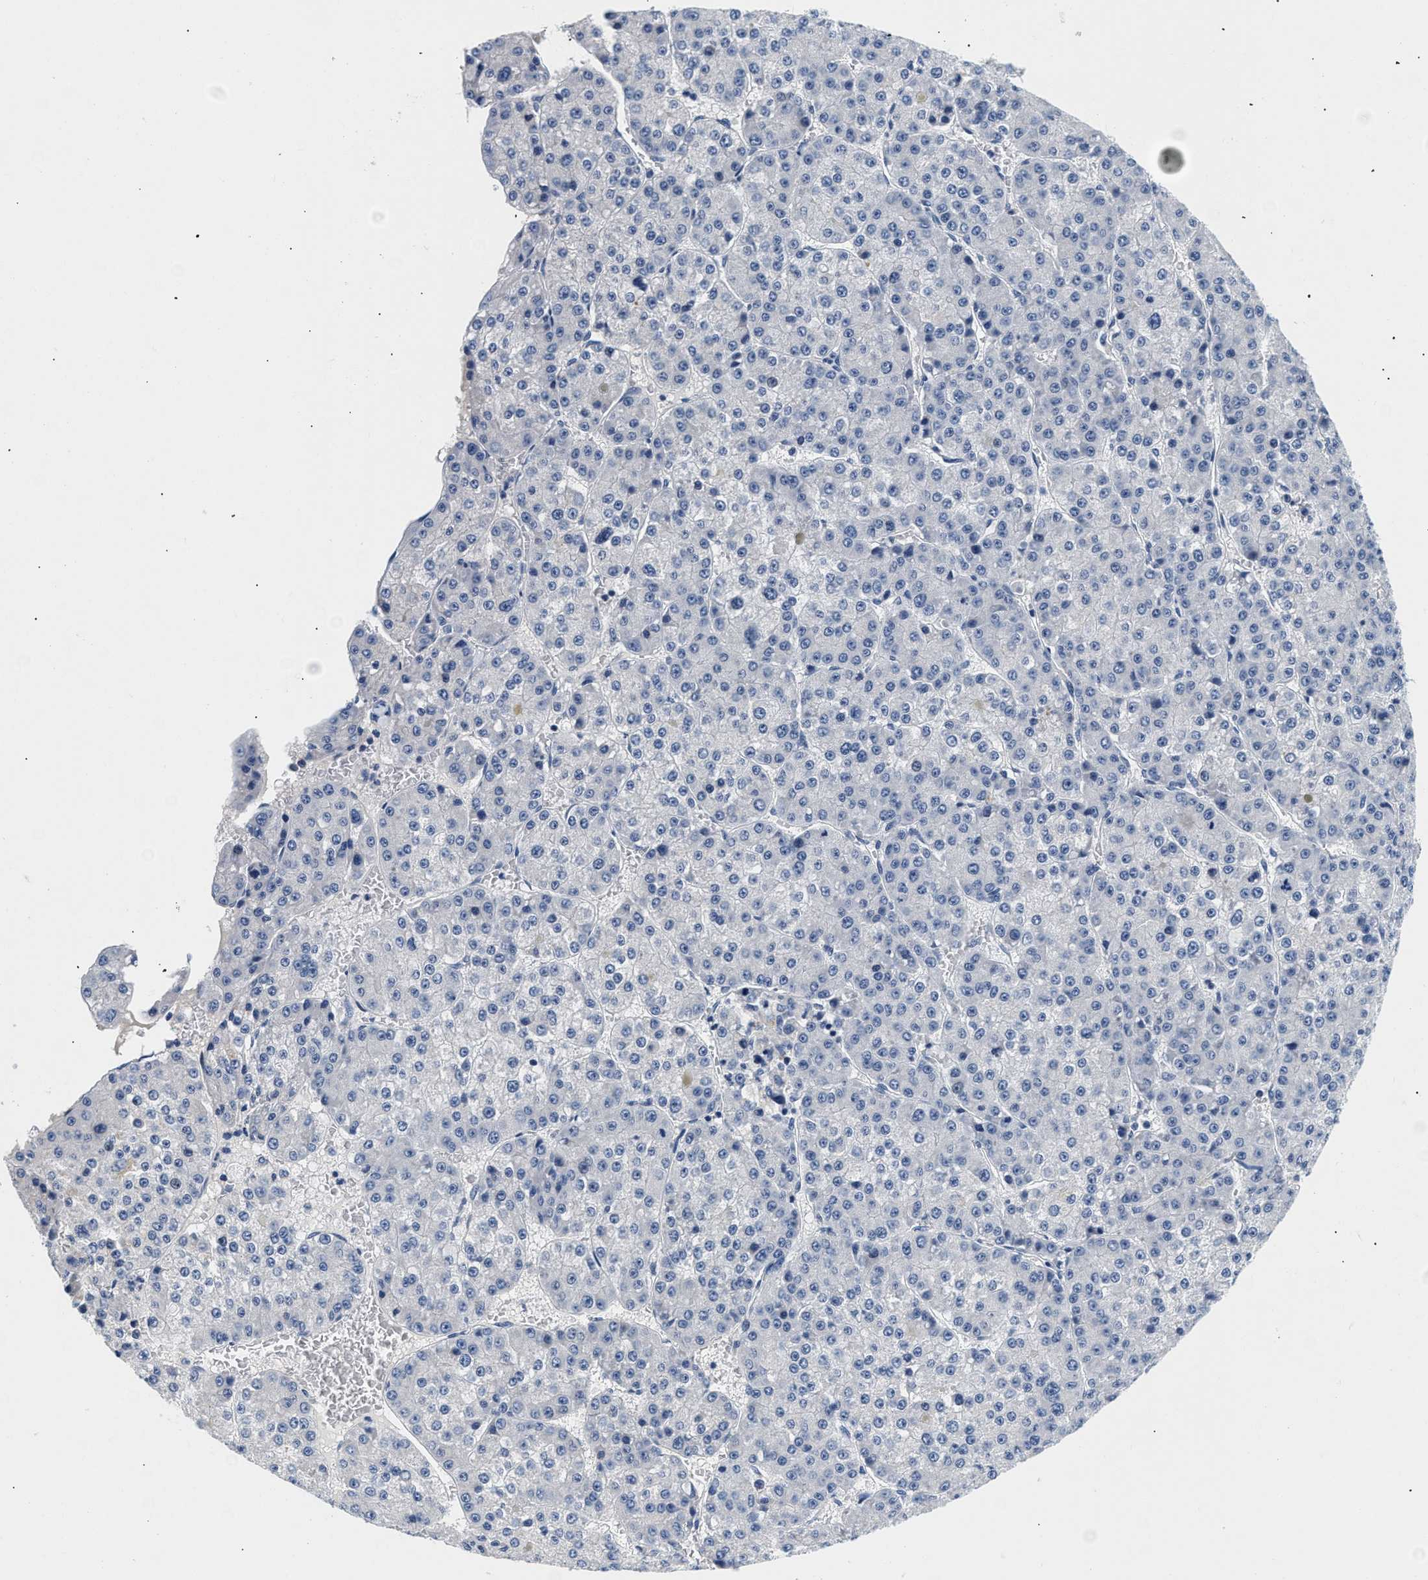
{"staining": {"intensity": "negative", "quantity": "none", "location": "none"}, "tissue": "liver cancer", "cell_type": "Tumor cells", "image_type": "cancer", "snomed": [{"axis": "morphology", "description": "Carcinoma, Hepatocellular, NOS"}, {"axis": "topography", "description": "Liver"}], "caption": "There is no significant staining in tumor cells of liver cancer (hepatocellular carcinoma).", "gene": "PDP1", "patient": {"sex": "female", "age": 73}}